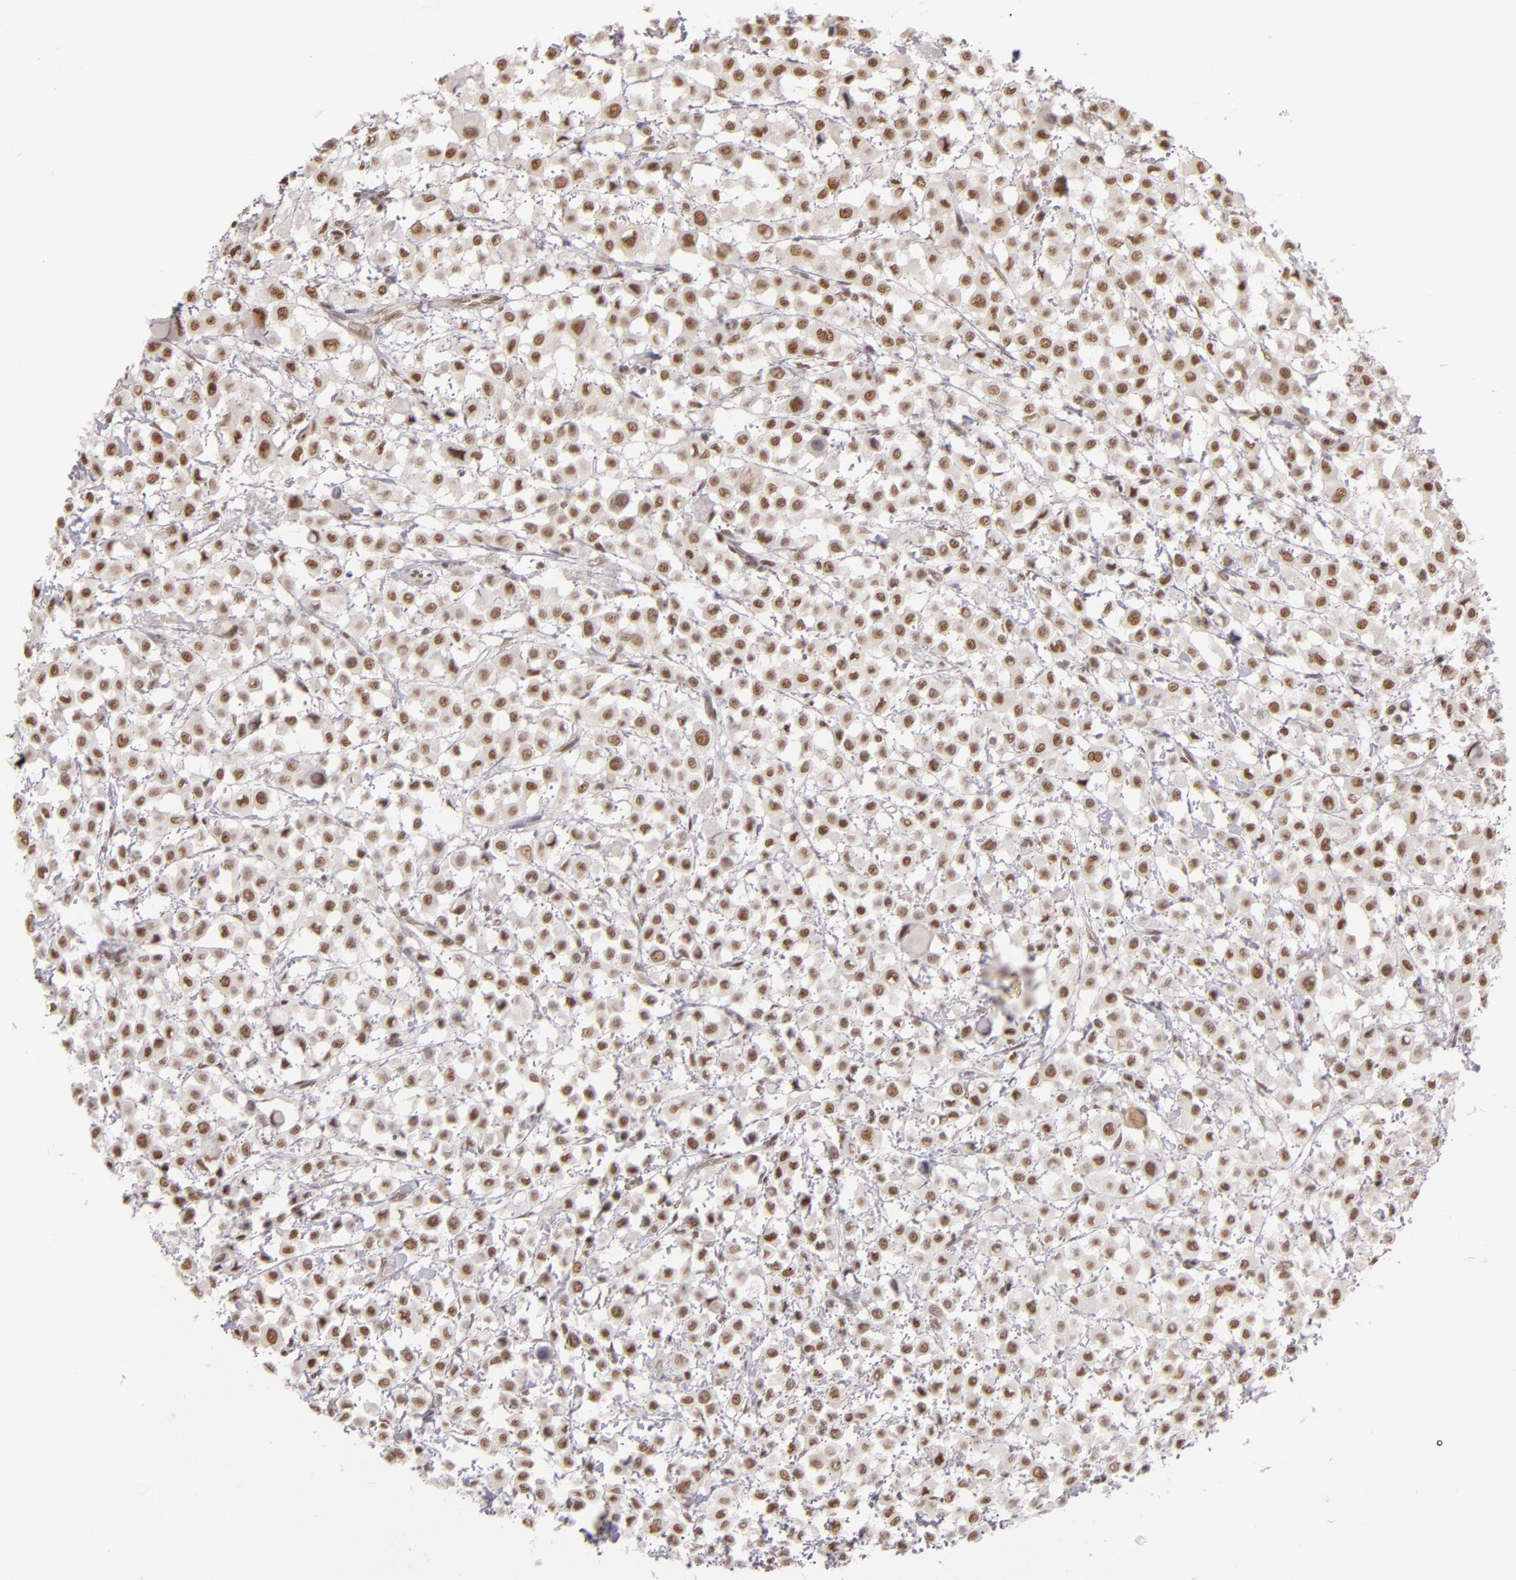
{"staining": {"intensity": "moderate", "quantity": ">75%", "location": "nuclear"}, "tissue": "breast cancer", "cell_type": "Tumor cells", "image_type": "cancer", "snomed": [{"axis": "morphology", "description": "Lobular carcinoma"}, {"axis": "topography", "description": "Breast"}], "caption": "A brown stain shows moderate nuclear positivity of a protein in breast lobular carcinoma tumor cells.", "gene": "INTS6", "patient": {"sex": "female", "age": 85}}